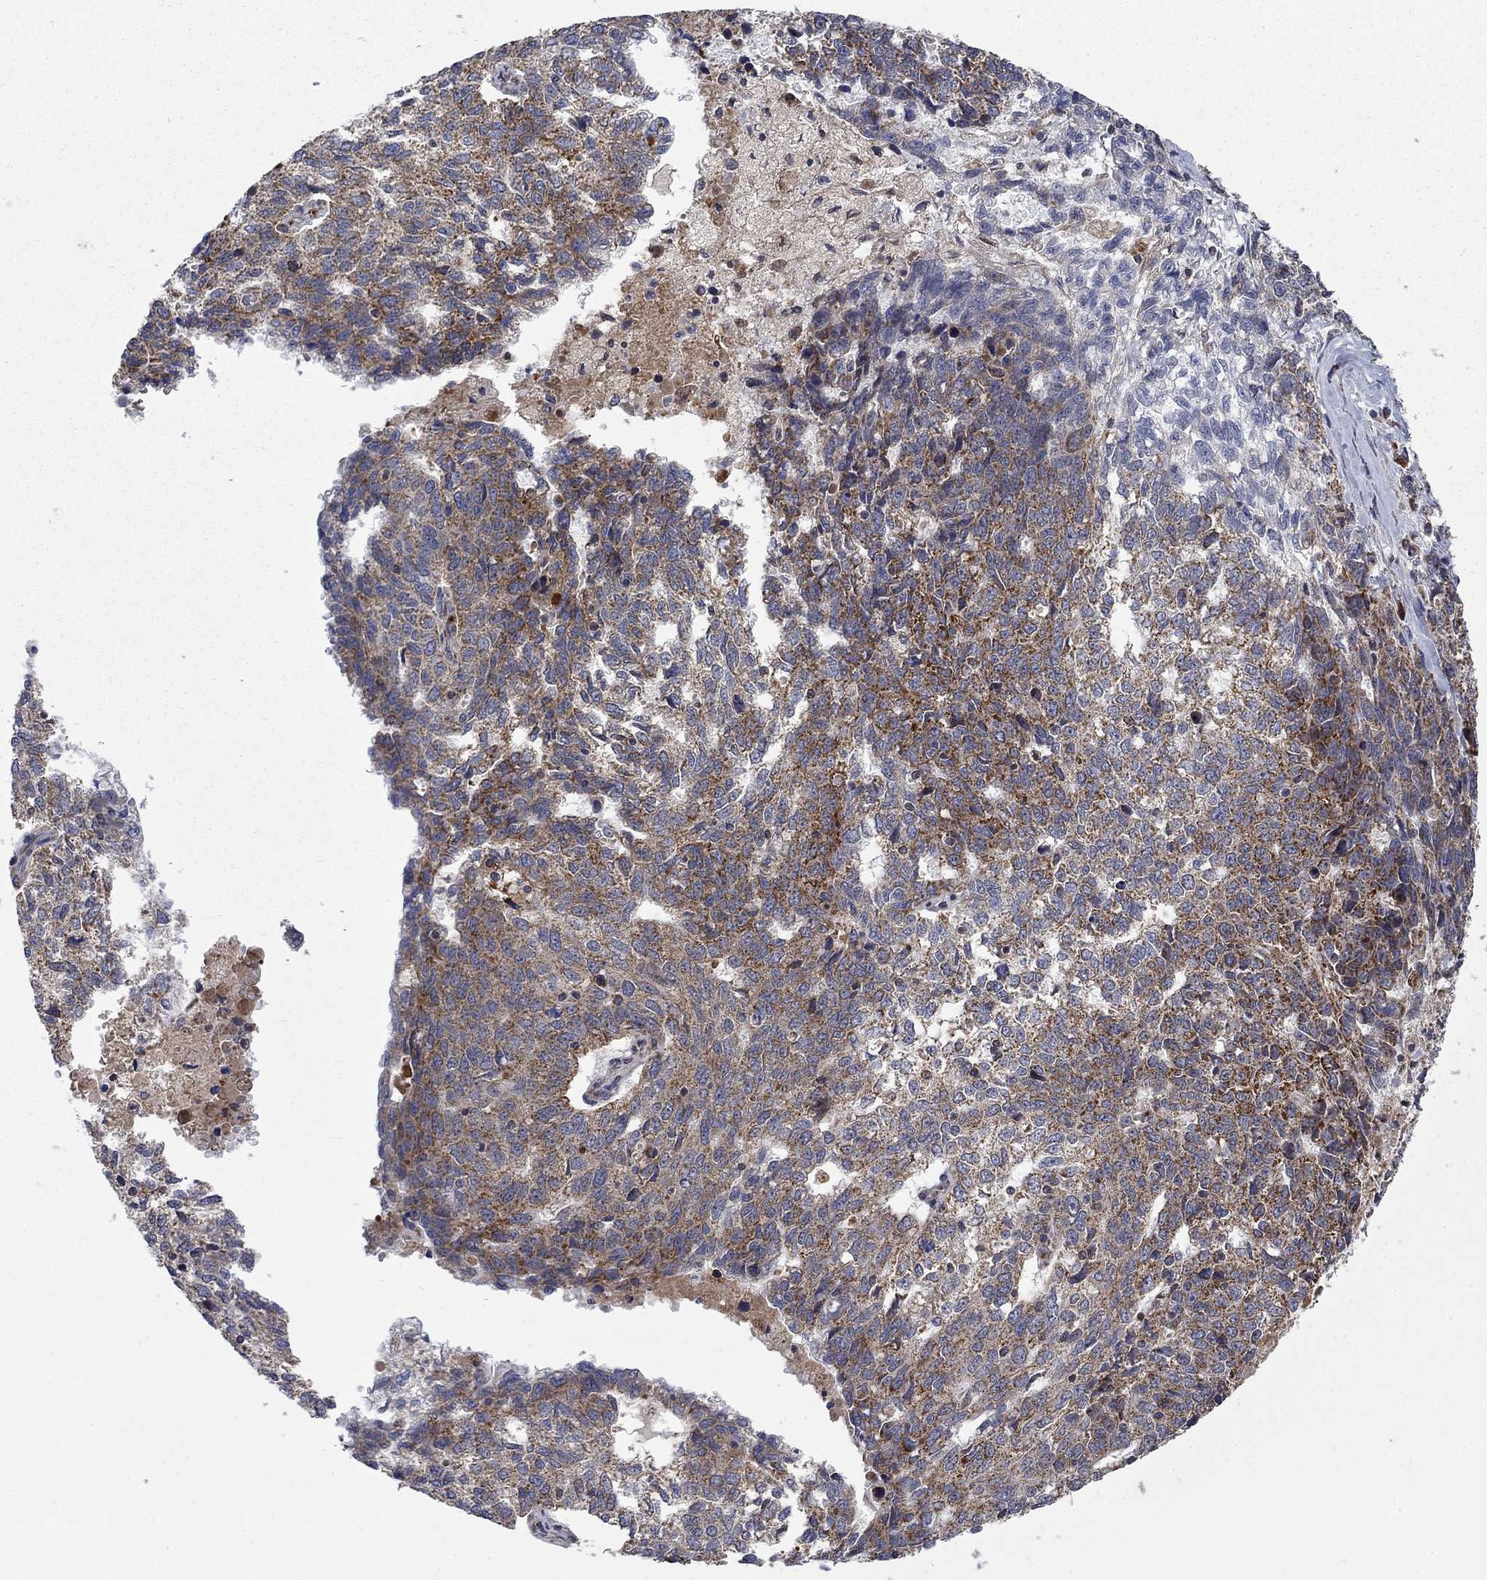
{"staining": {"intensity": "moderate", "quantity": ">75%", "location": "cytoplasmic/membranous"}, "tissue": "ovarian cancer", "cell_type": "Tumor cells", "image_type": "cancer", "snomed": [{"axis": "morphology", "description": "Cystadenocarcinoma, serous, NOS"}, {"axis": "topography", "description": "Ovary"}], "caption": "Protein expression analysis of ovarian cancer exhibits moderate cytoplasmic/membranous expression in approximately >75% of tumor cells.", "gene": "NDUFC1", "patient": {"sex": "female", "age": 71}}